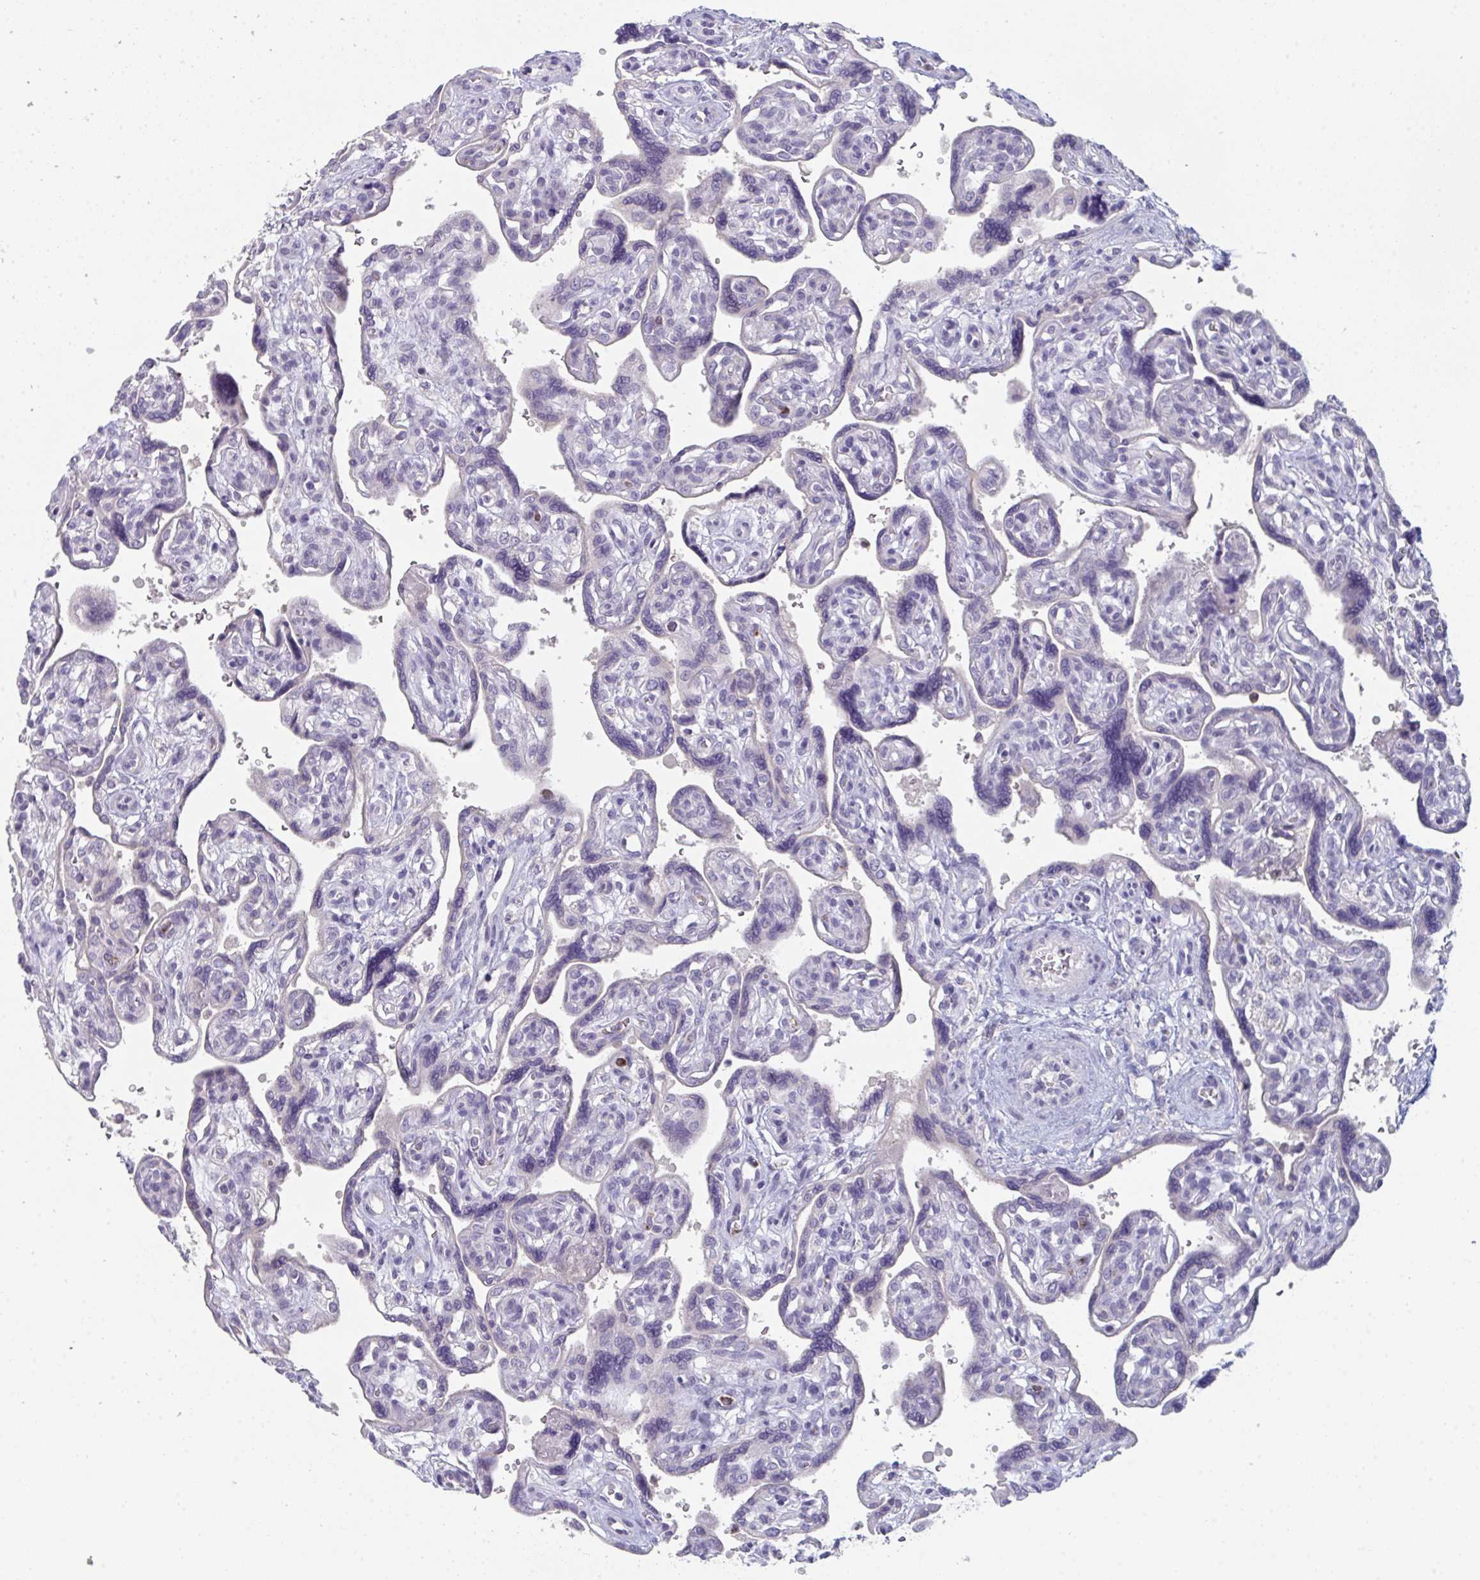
{"staining": {"intensity": "negative", "quantity": "none", "location": "none"}, "tissue": "placenta", "cell_type": "Decidual cells", "image_type": "normal", "snomed": [{"axis": "morphology", "description": "Normal tissue, NOS"}, {"axis": "topography", "description": "Placenta"}], "caption": "This is a micrograph of IHC staining of unremarkable placenta, which shows no expression in decidual cells. (Immunohistochemistry (ihc), brightfield microscopy, high magnification).", "gene": "HGFAC", "patient": {"sex": "female", "age": 39}}